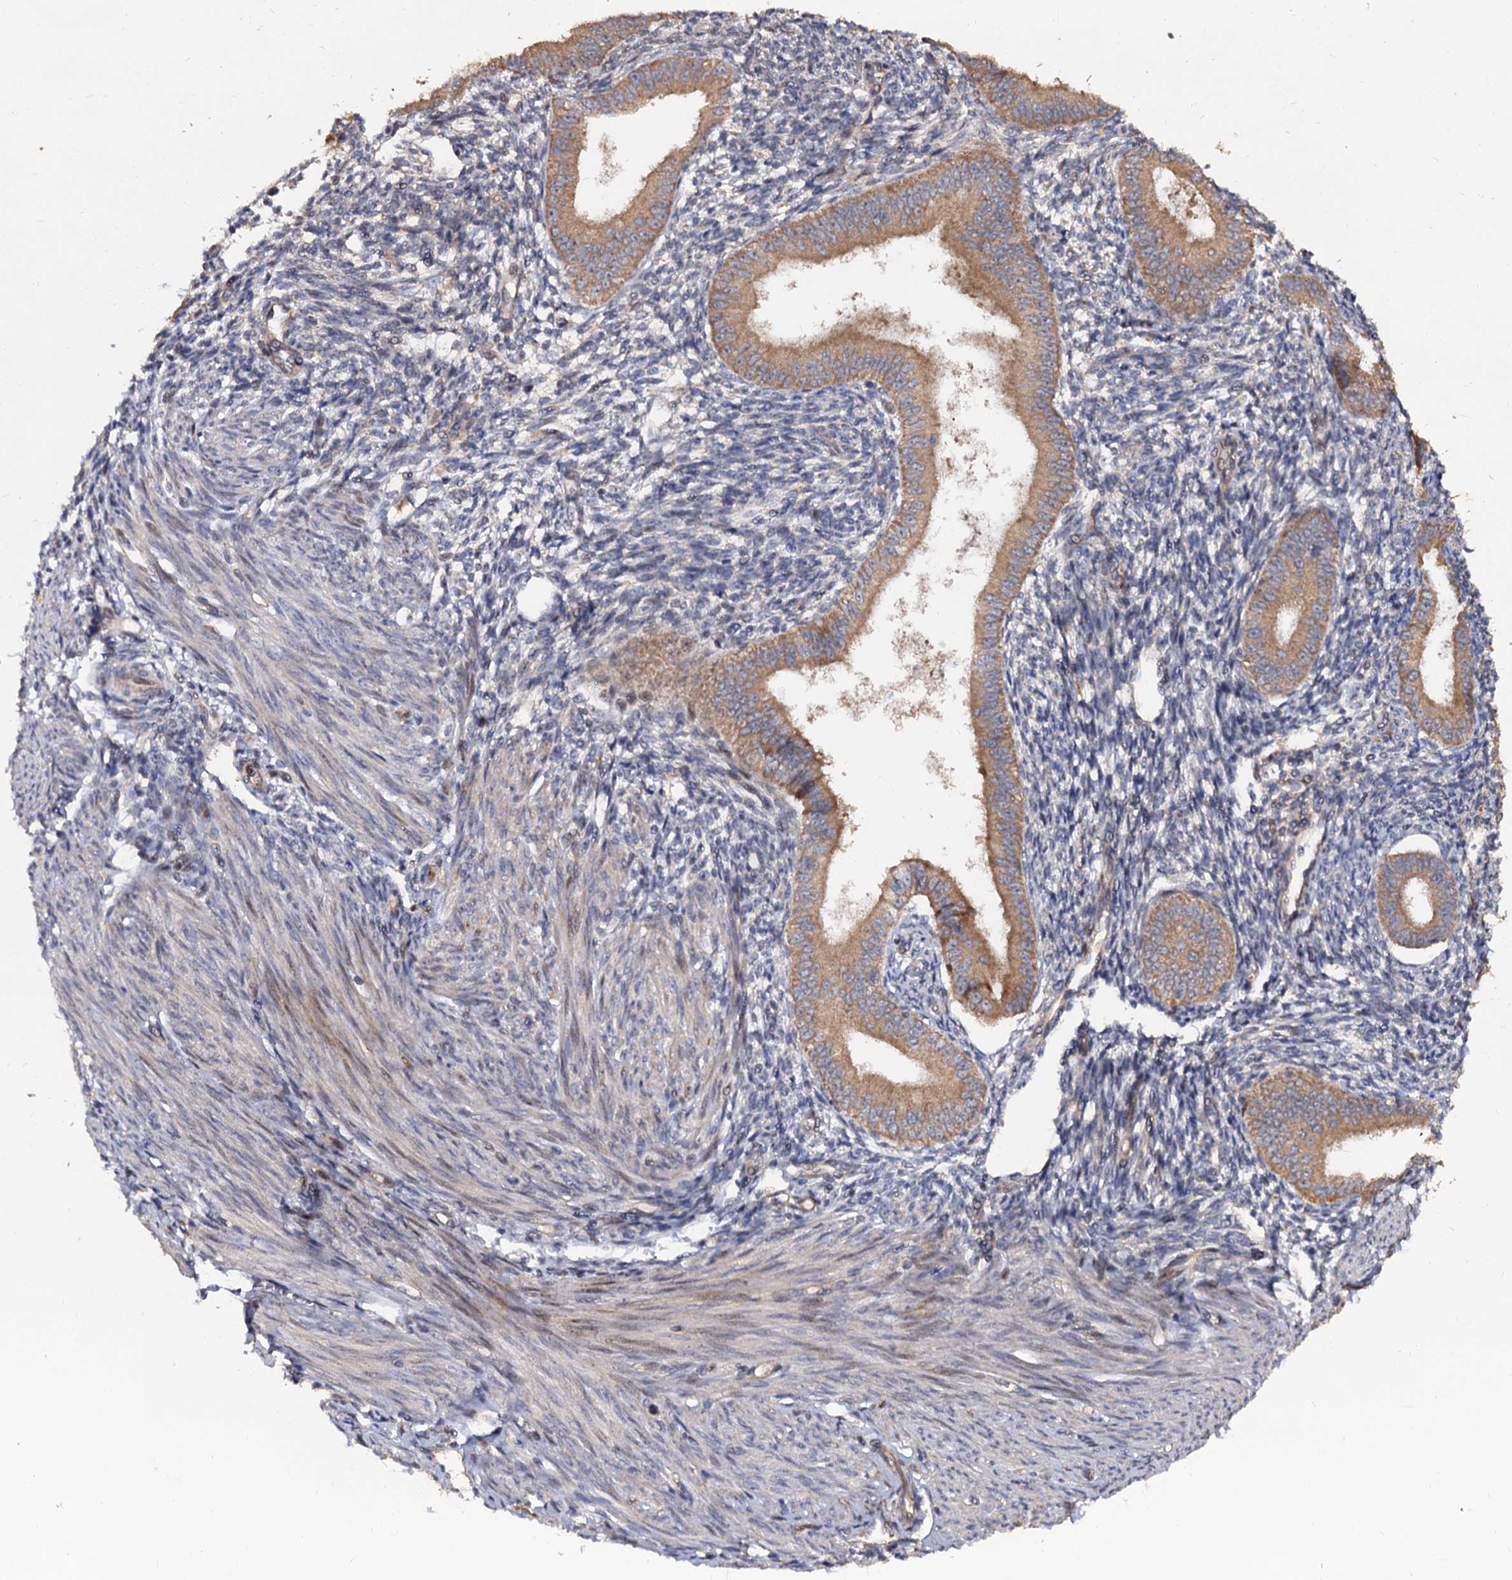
{"staining": {"intensity": "negative", "quantity": "none", "location": "none"}, "tissue": "endometrium", "cell_type": "Cells in endometrial stroma", "image_type": "normal", "snomed": [{"axis": "morphology", "description": "Normal tissue, NOS"}, {"axis": "topography", "description": "Uterus"}, {"axis": "topography", "description": "Endometrium"}], "caption": "Immunohistochemistry (IHC) histopathology image of unremarkable human endometrium stained for a protein (brown), which shows no staining in cells in endometrial stroma. (DAB IHC with hematoxylin counter stain).", "gene": "WWC3", "patient": {"sex": "female", "age": 48}}